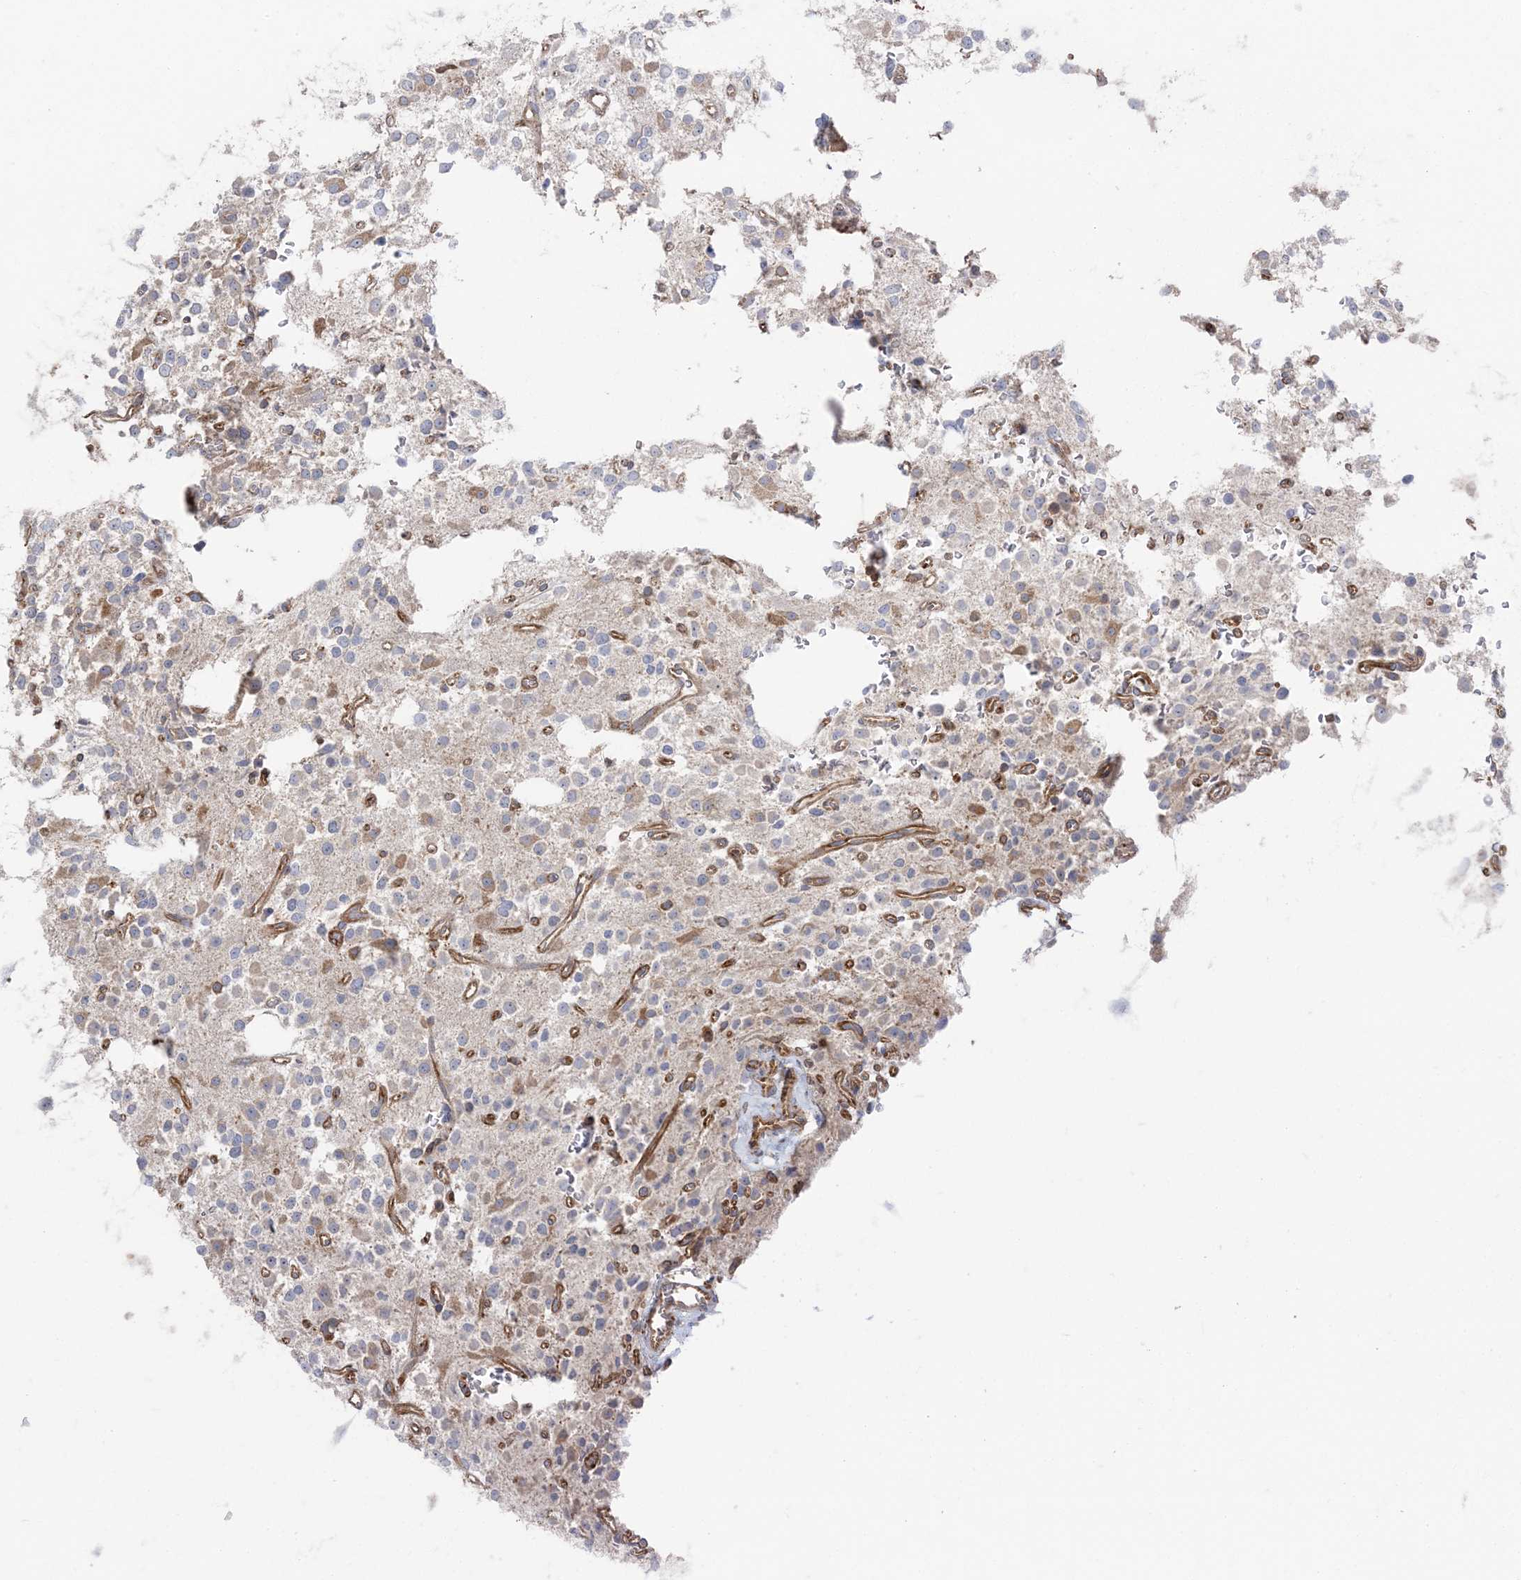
{"staining": {"intensity": "negative", "quantity": "none", "location": "none"}, "tissue": "glioma", "cell_type": "Tumor cells", "image_type": "cancer", "snomed": [{"axis": "morphology", "description": "Glioma, malignant, High grade"}, {"axis": "topography", "description": "Brain"}], "caption": "This micrograph is of glioma stained with immunohistochemistry to label a protein in brown with the nuclei are counter-stained blue. There is no positivity in tumor cells.", "gene": "DERL3", "patient": {"sex": "female", "age": 62}}